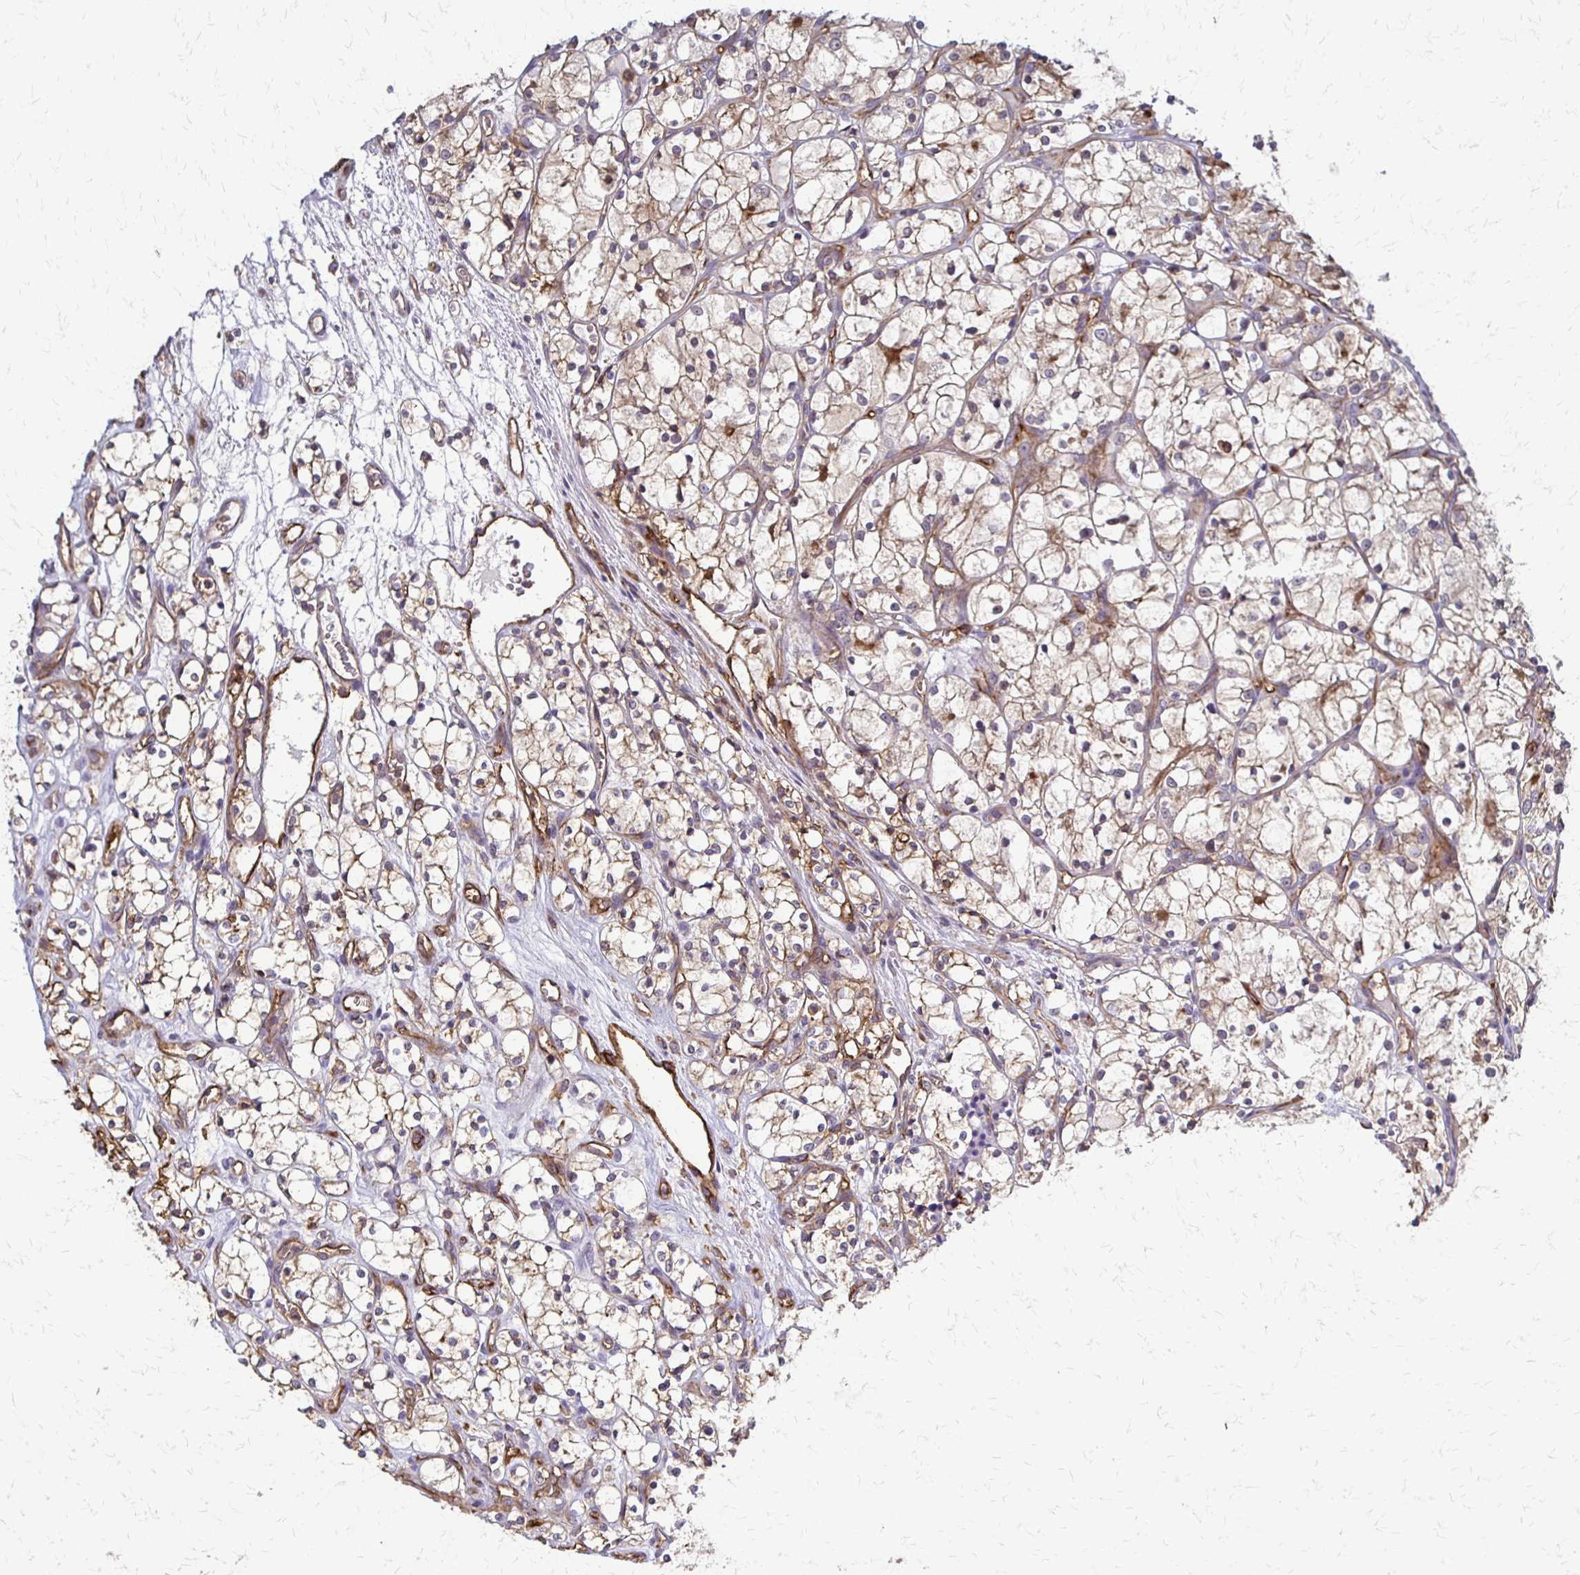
{"staining": {"intensity": "weak", "quantity": ">75%", "location": "cytoplasmic/membranous"}, "tissue": "renal cancer", "cell_type": "Tumor cells", "image_type": "cancer", "snomed": [{"axis": "morphology", "description": "Adenocarcinoma, NOS"}, {"axis": "topography", "description": "Kidney"}], "caption": "Weak cytoplasmic/membranous staining for a protein is appreciated in about >75% of tumor cells of adenocarcinoma (renal) using immunohistochemistry (IHC).", "gene": "SLC9A9", "patient": {"sex": "female", "age": 69}}